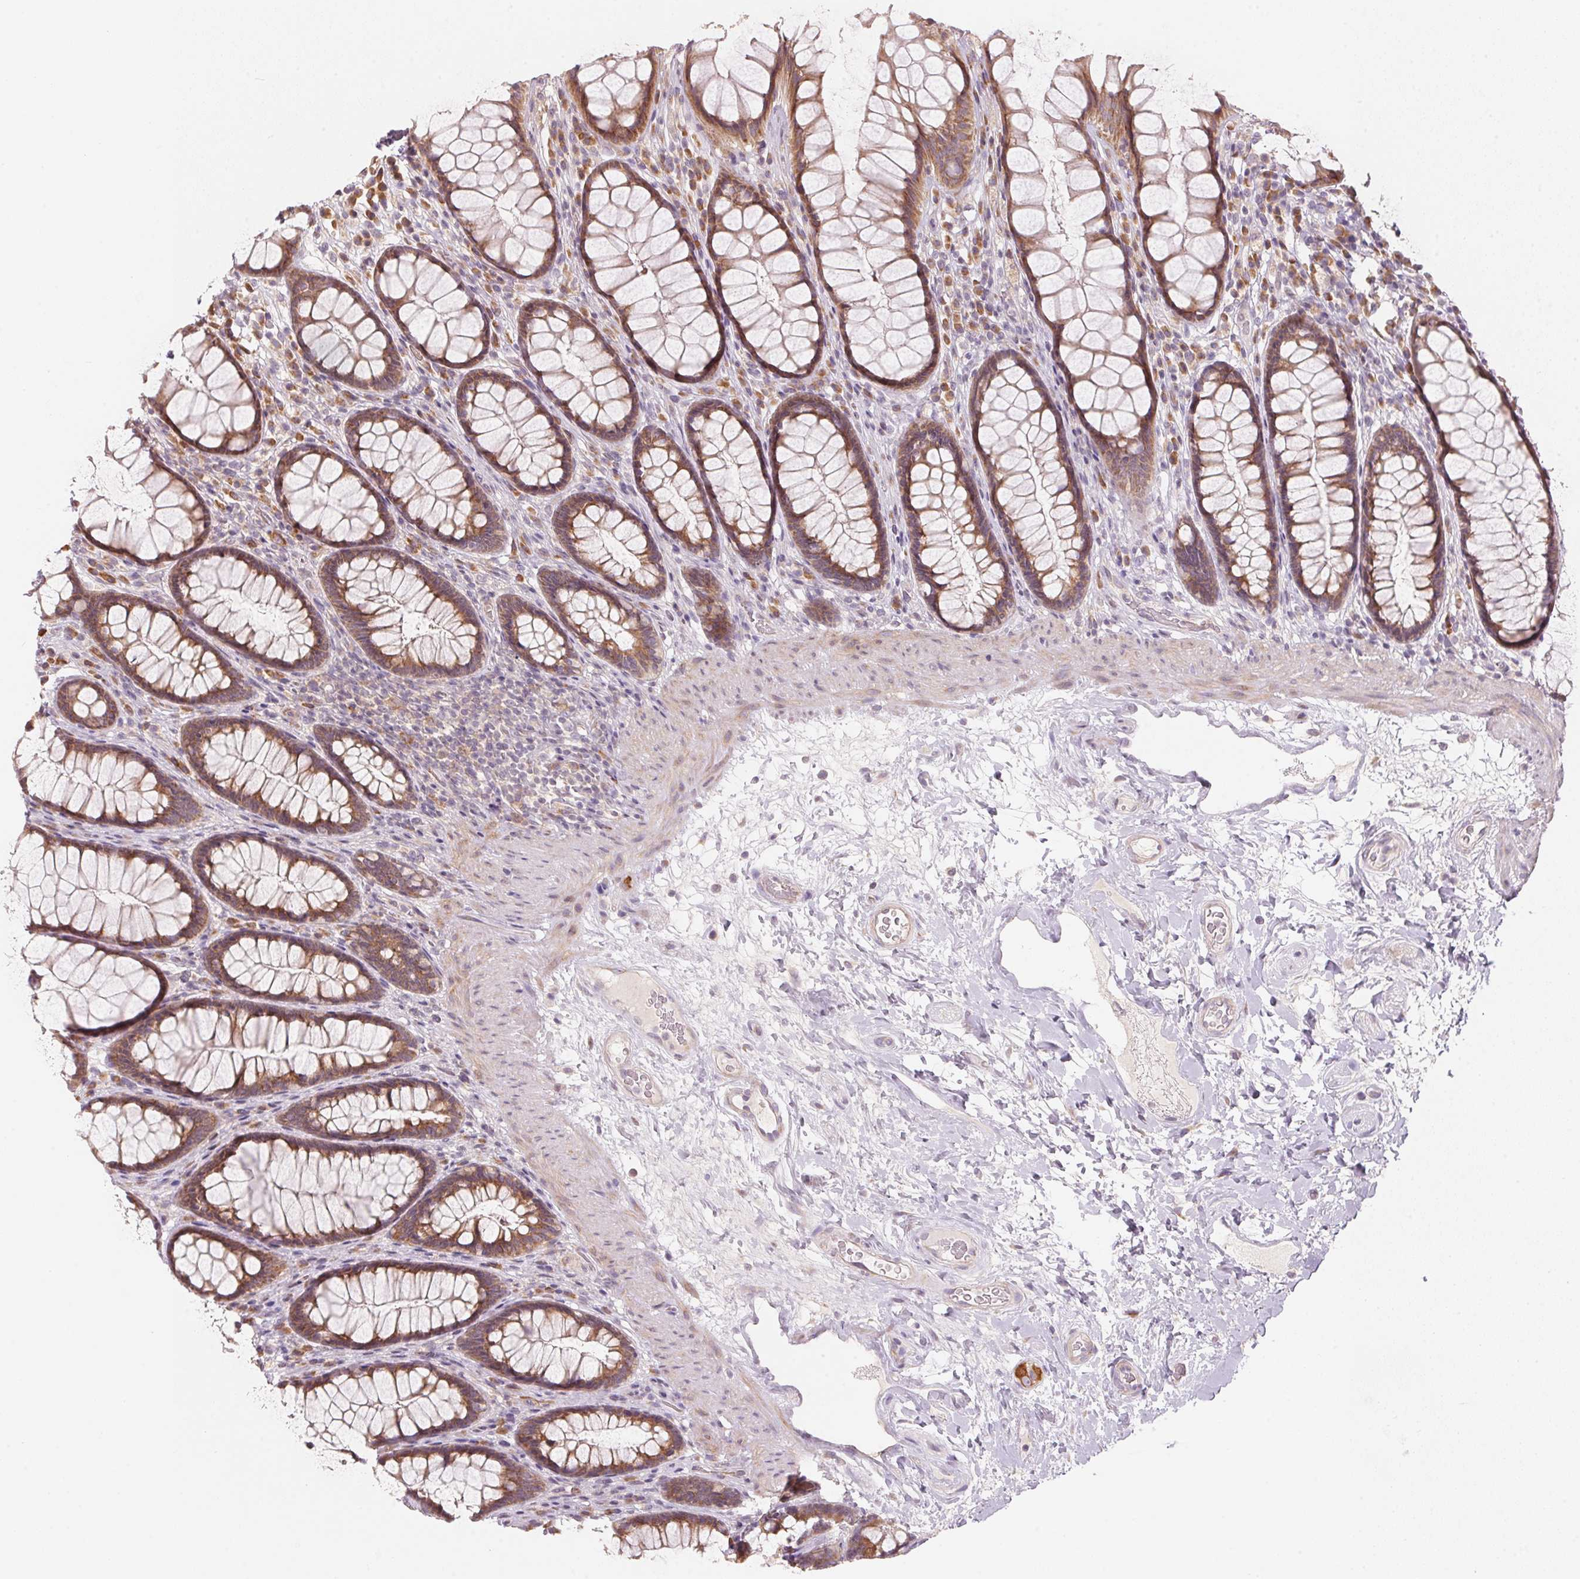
{"staining": {"intensity": "moderate", "quantity": ">75%", "location": "cytoplasmic/membranous"}, "tissue": "rectum", "cell_type": "Glandular cells", "image_type": "normal", "snomed": [{"axis": "morphology", "description": "Normal tissue, NOS"}, {"axis": "topography", "description": "Rectum"}], "caption": "Brown immunohistochemical staining in unremarkable human rectum shows moderate cytoplasmic/membranous staining in approximately >75% of glandular cells. (brown staining indicates protein expression, while blue staining denotes nuclei).", "gene": "BLOC1S2", "patient": {"sex": "male", "age": 72}}